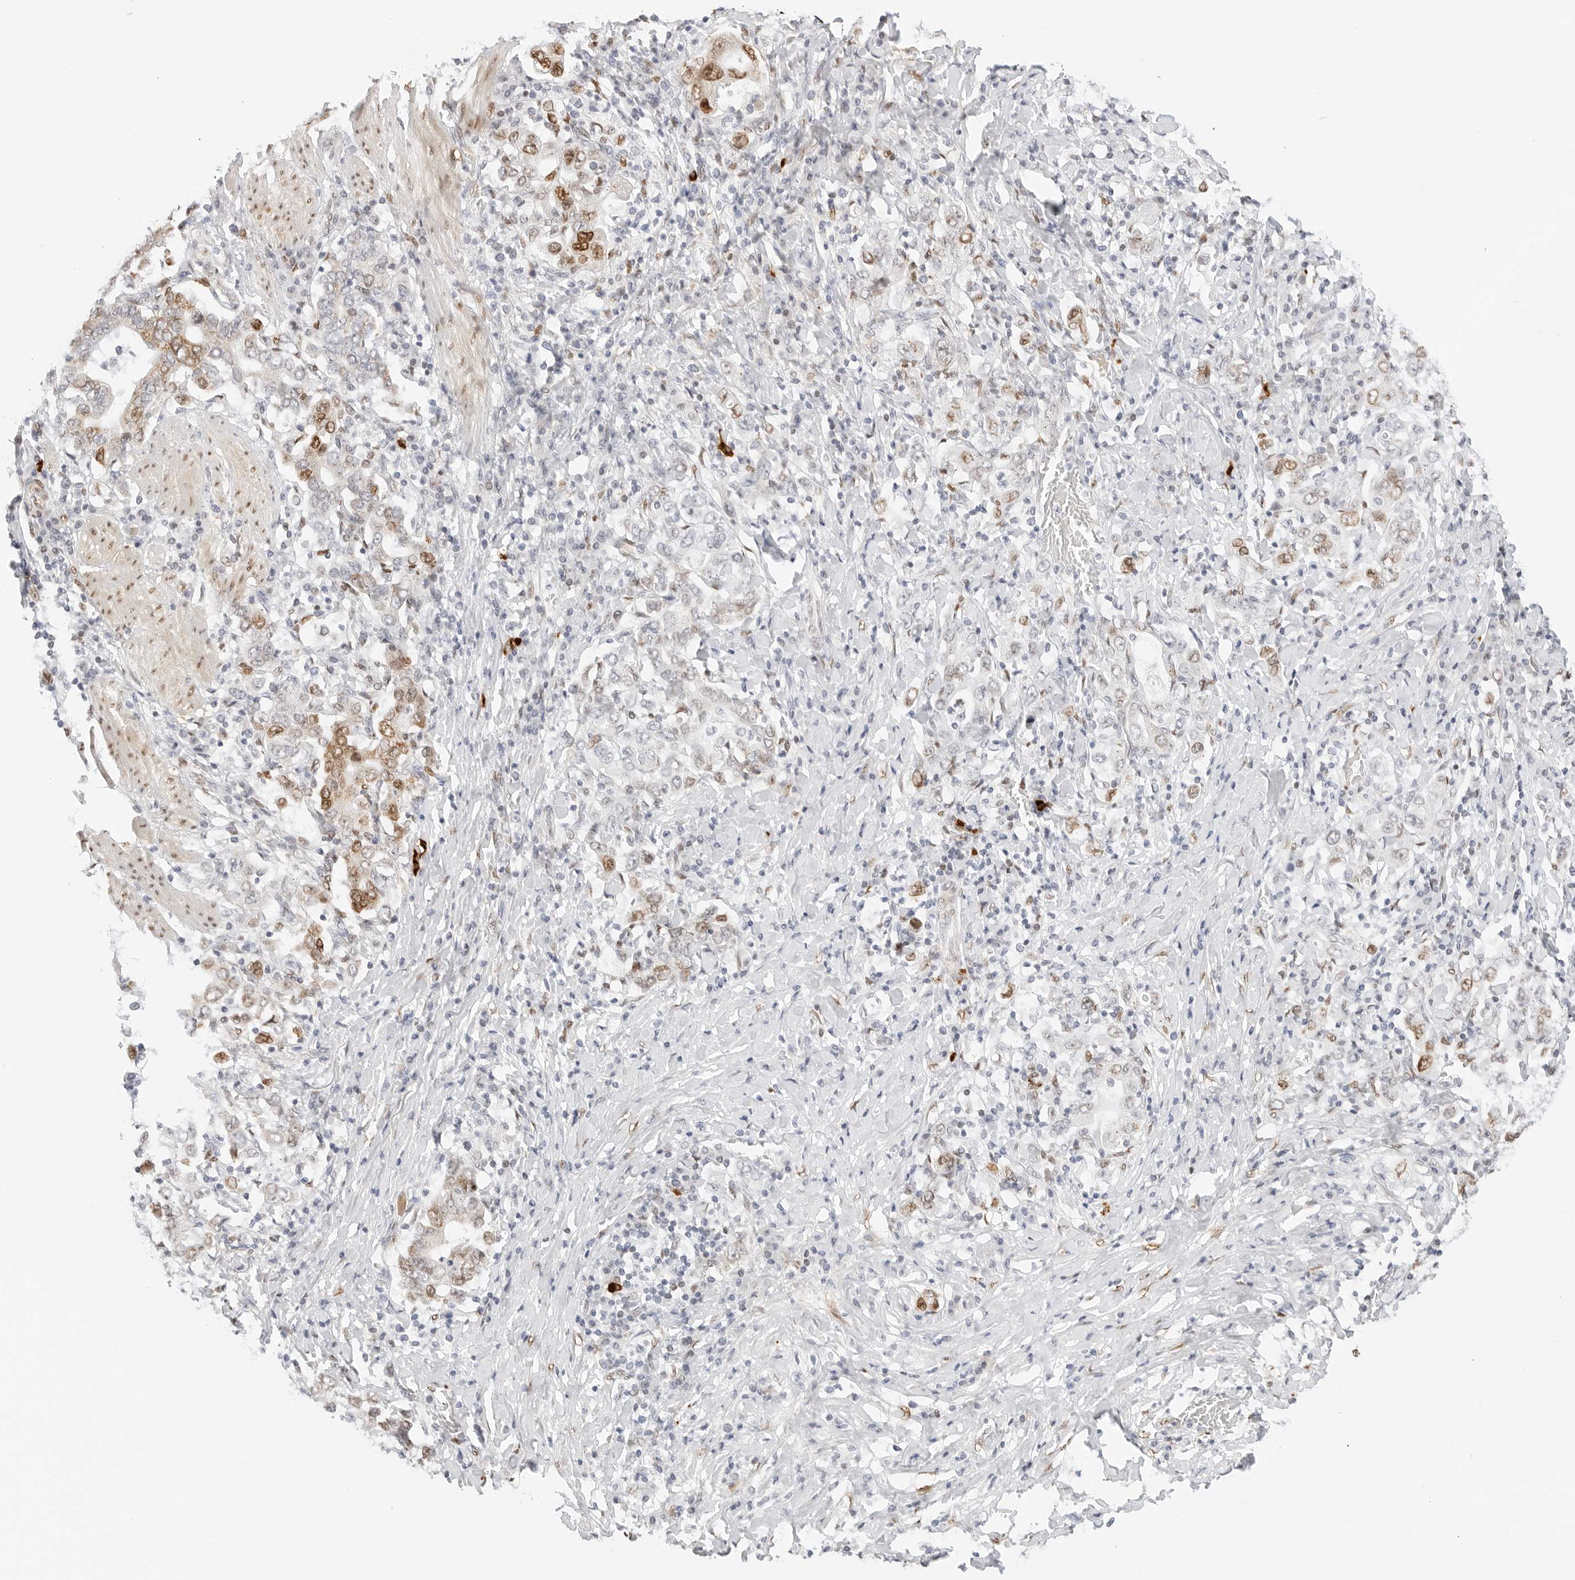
{"staining": {"intensity": "moderate", "quantity": "25%-75%", "location": "nuclear"}, "tissue": "stomach cancer", "cell_type": "Tumor cells", "image_type": "cancer", "snomed": [{"axis": "morphology", "description": "Adenocarcinoma, NOS"}, {"axis": "topography", "description": "Stomach, upper"}], "caption": "Approximately 25%-75% of tumor cells in human stomach adenocarcinoma display moderate nuclear protein staining as visualized by brown immunohistochemical staining.", "gene": "SPIDR", "patient": {"sex": "male", "age": 62}}